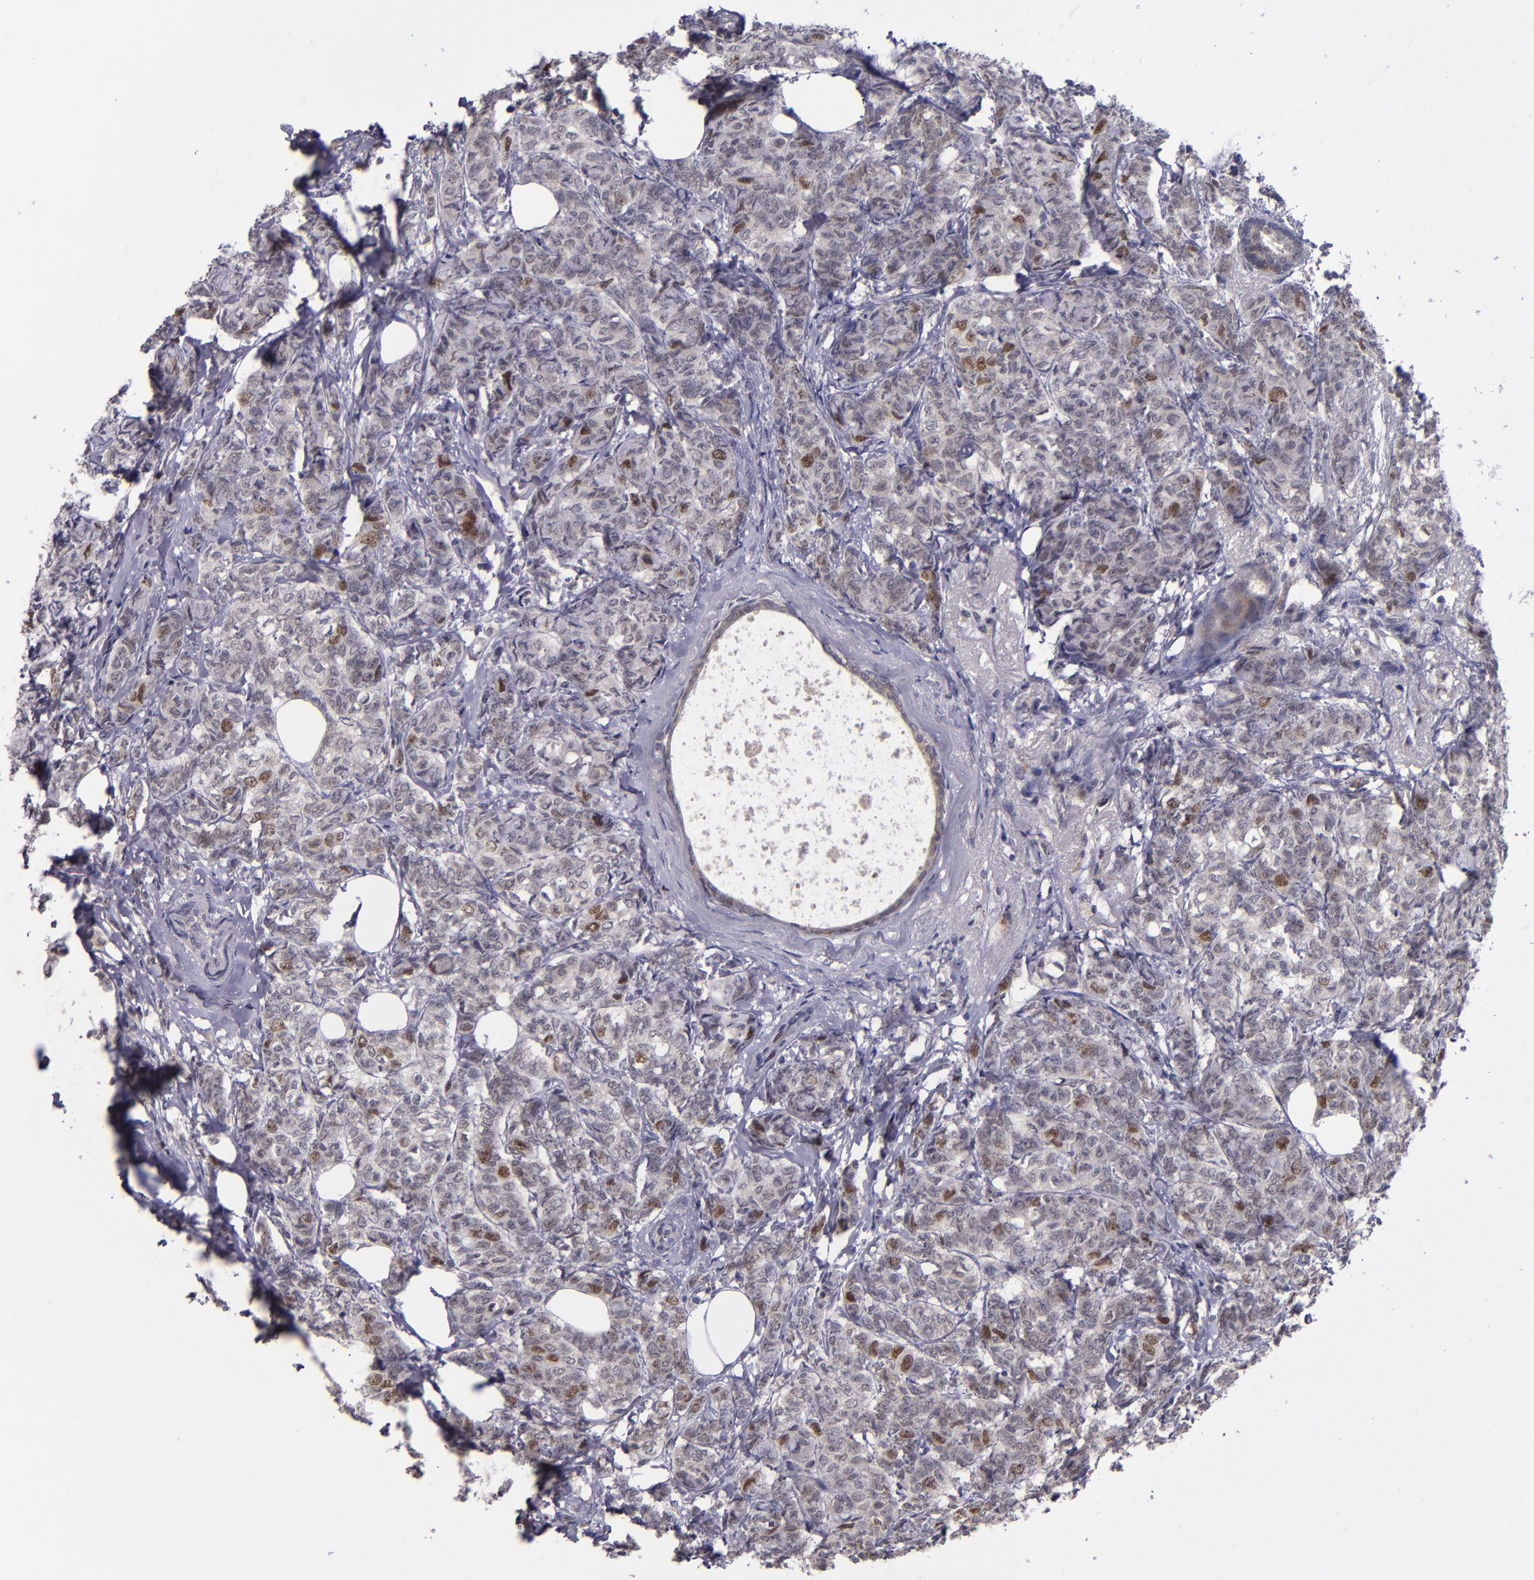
{"staining": {"intensity": "strong", "quantity": "<25%", "location": "nuclear"}, "tissue": "breast cancer", "cell_type": "Tumor cells", "image_type": "cancer", "snomed": [{"axis": "morphology", "description": "Lobular carcinoma"}, {"axis": "topography", "description": "Breast"}], "caption": "Immunohistochemistry (IHC) histopathology image of human breast cancer stained for a protein (brown), which demonstrates medium levels of strong nuclear expression in about <25% of tumor cells.", "gene": "CDC7", "patient": {"sex": "female", "age": 60}}